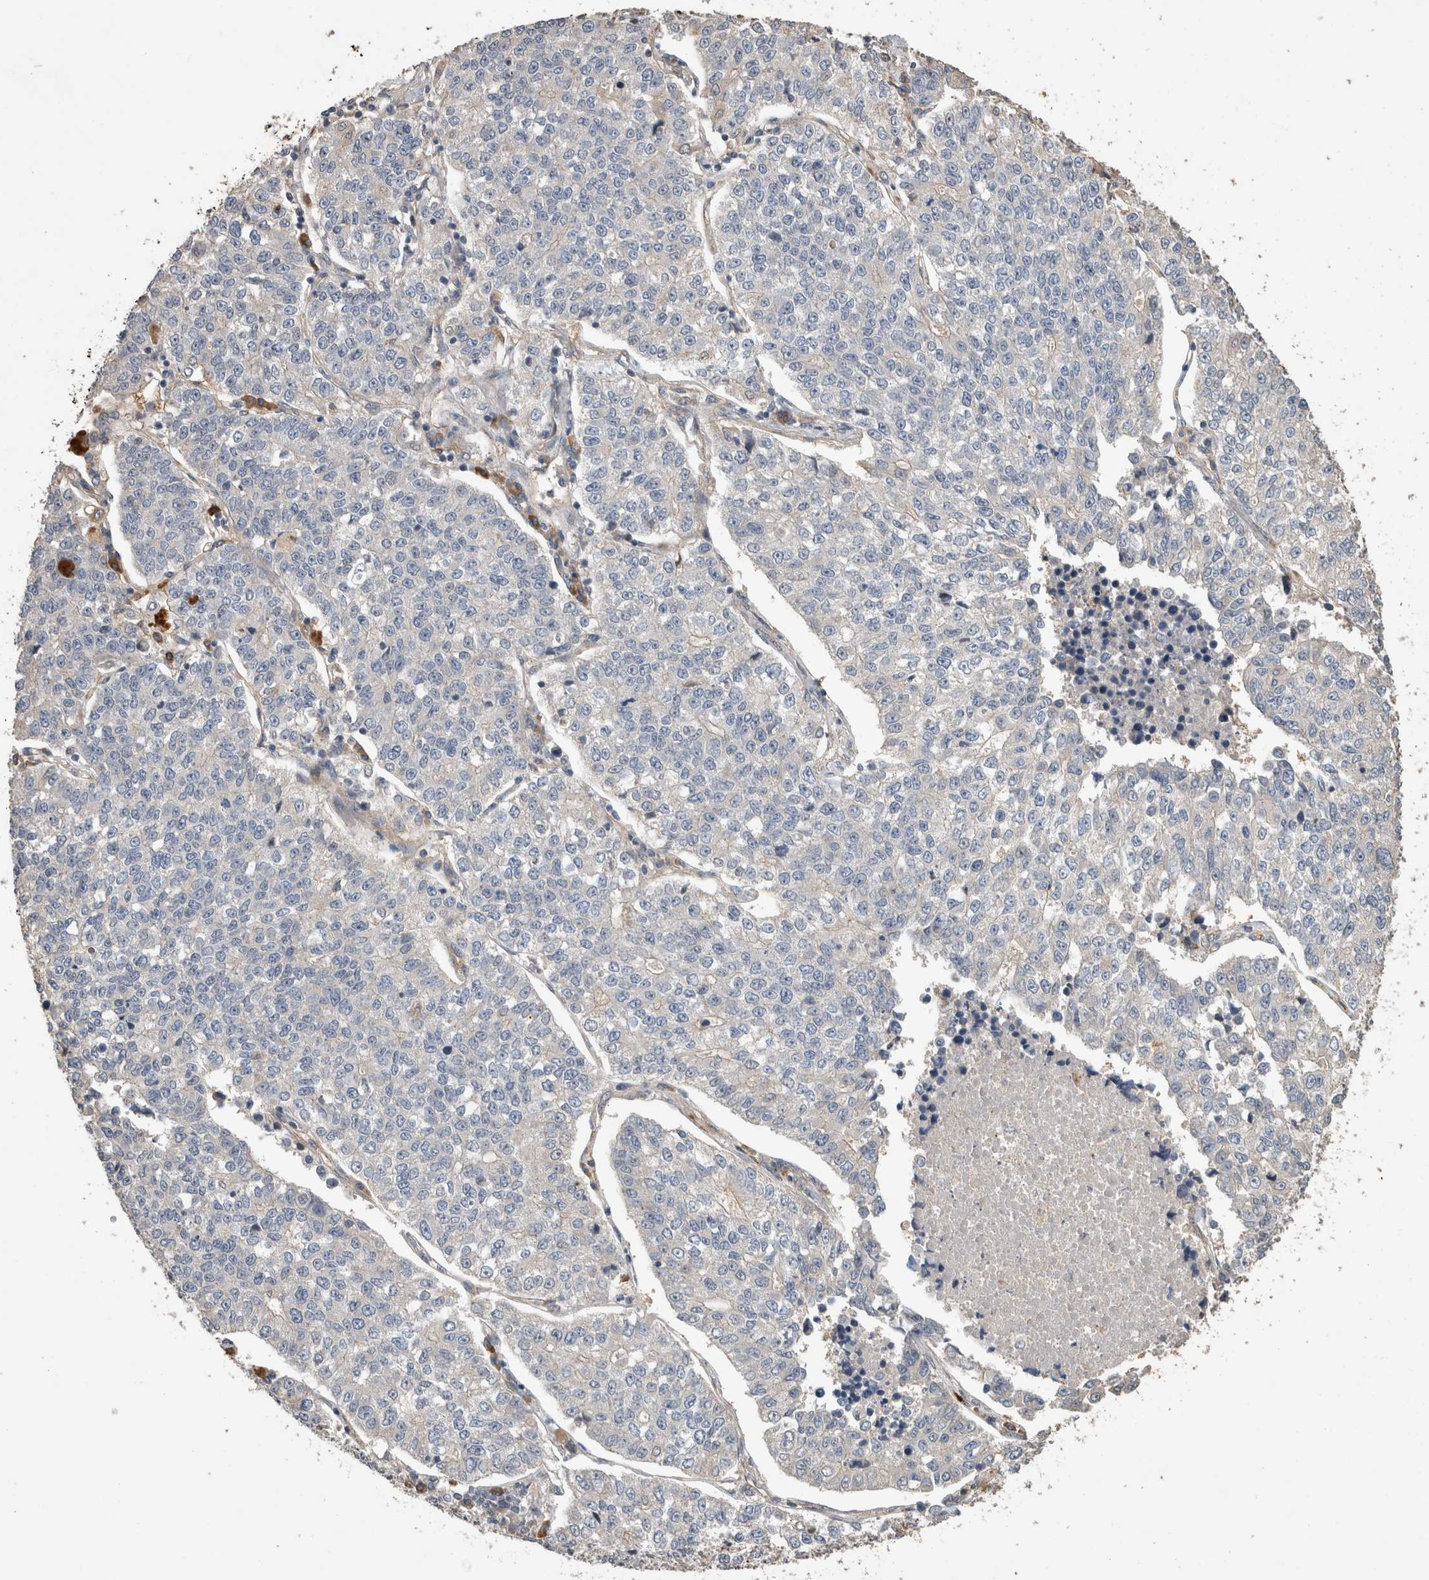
{"staining": {"intensity": "negative", "quantity": "none", "location": "none"}, "tissue": "lung cancer", "cell_type": "Tumor cells", "image_type": "cancer", "snomed": [{"axis": "morphology", "description": "Adenocarcinoma, NOS"}, {"axis": "topography", "description": "Lung"}], "caption": "Tumor cells are negative for brown protein staining in lung cancer. (DAB (3,3'-diaminobenzidine) immunohistochemistry (IHC) with hematoxylin counter stain).", "gene": "RHPN1", "patient": {"sex": "male", "age": 49}}